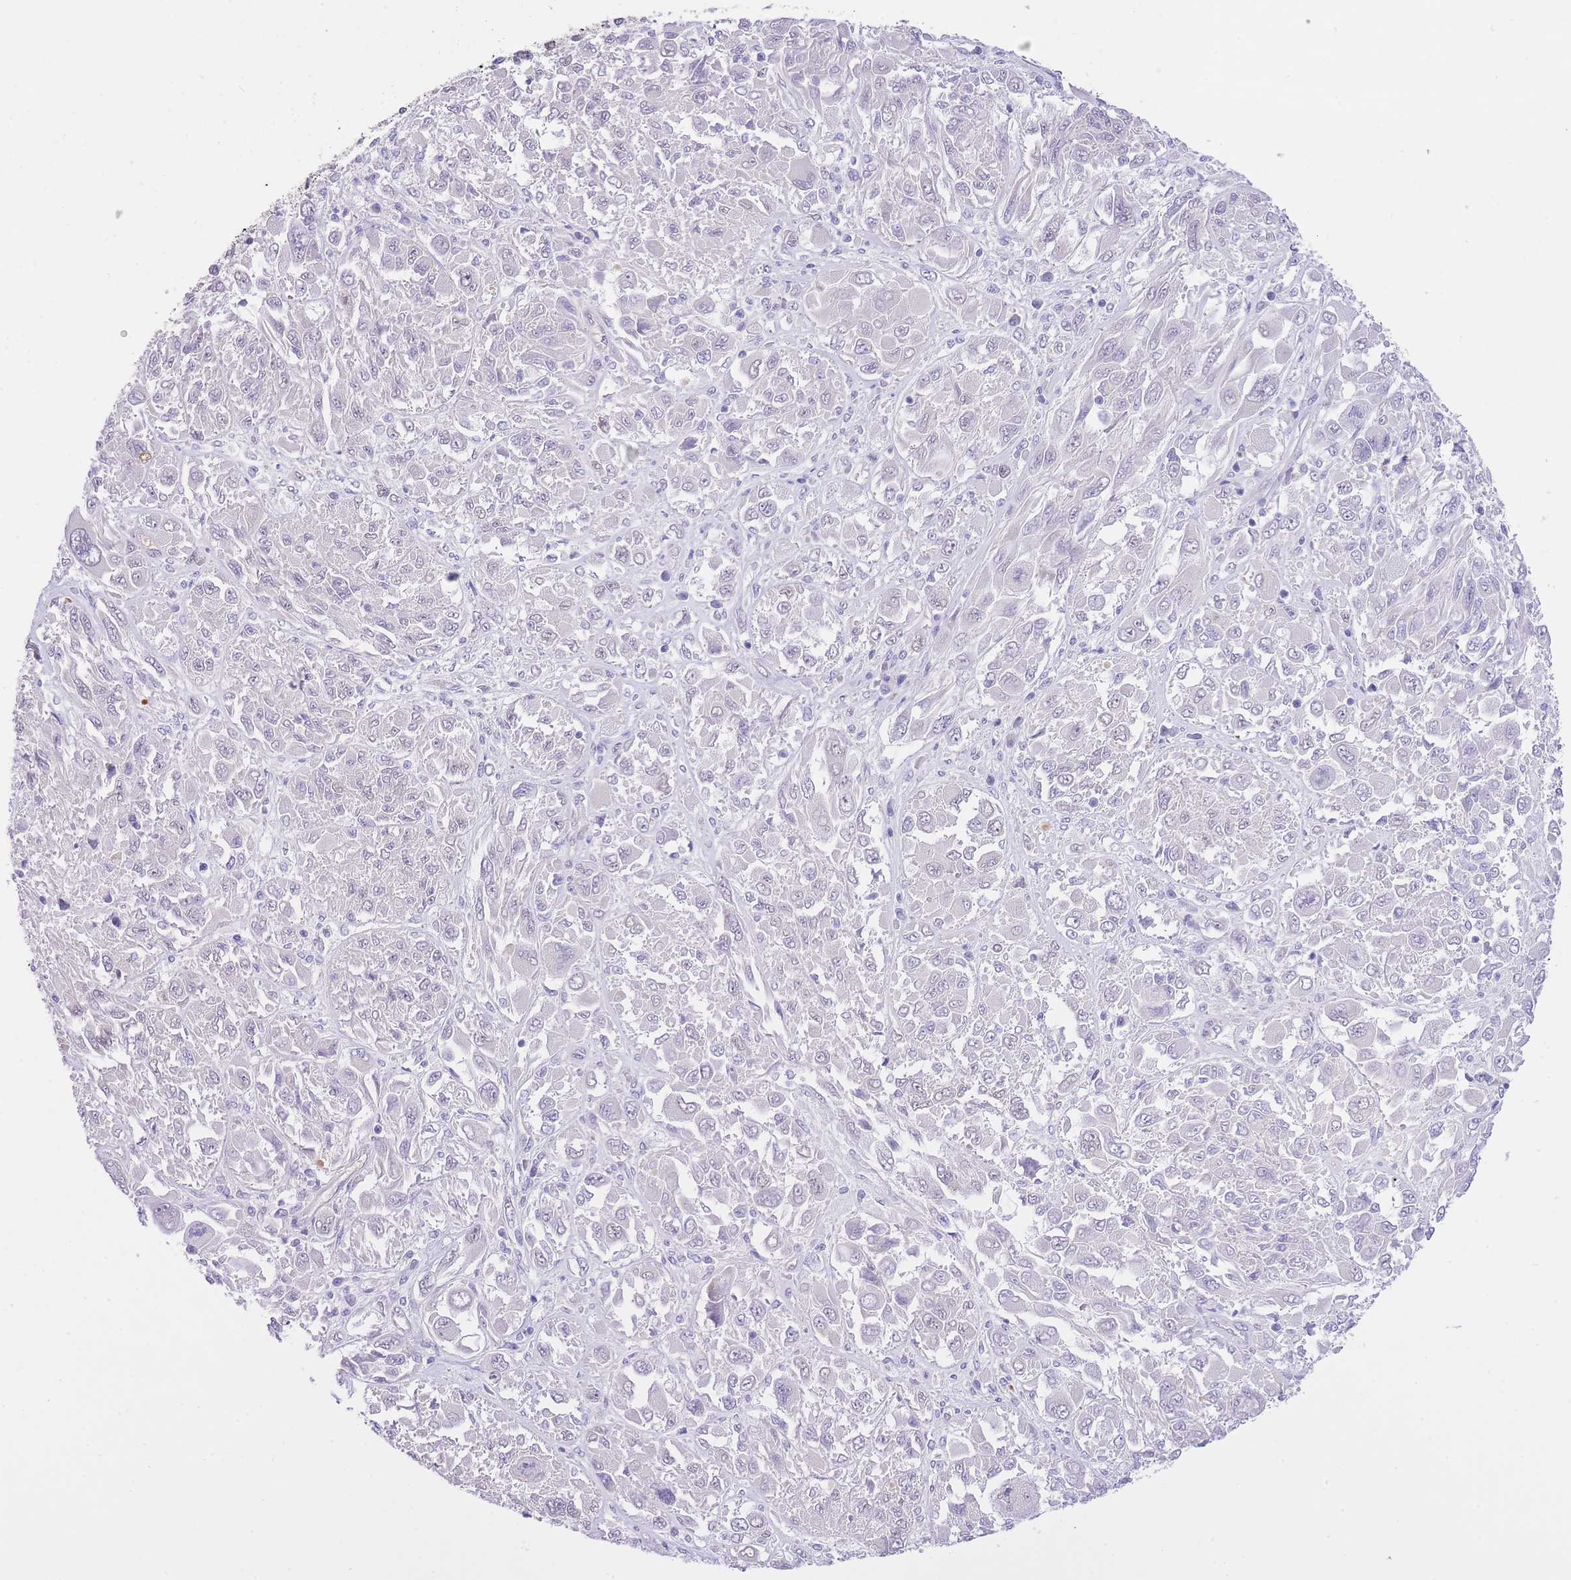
{"staining": {"intensity": "negative", "quantity": "none", "location": "none"}, "tissue": "melanoma", "cell_type": "Tumor cells", "image_type": "cancer", "snomed": [{"axis": "morphology", "description": "Malignant melanoma, NOS"}, {"axis": "topography", "description": "Skin"}], "caption": "Malignant melanoma was stained to show a protein in brown. There is no significant expression in tumor cells. (DAB (3,3'-diaminobenzidine) immunohistochemistry (IHC), high magnification).", "gene": "MEIOSIN", "patient": {"sex": "female", "age": 91}}